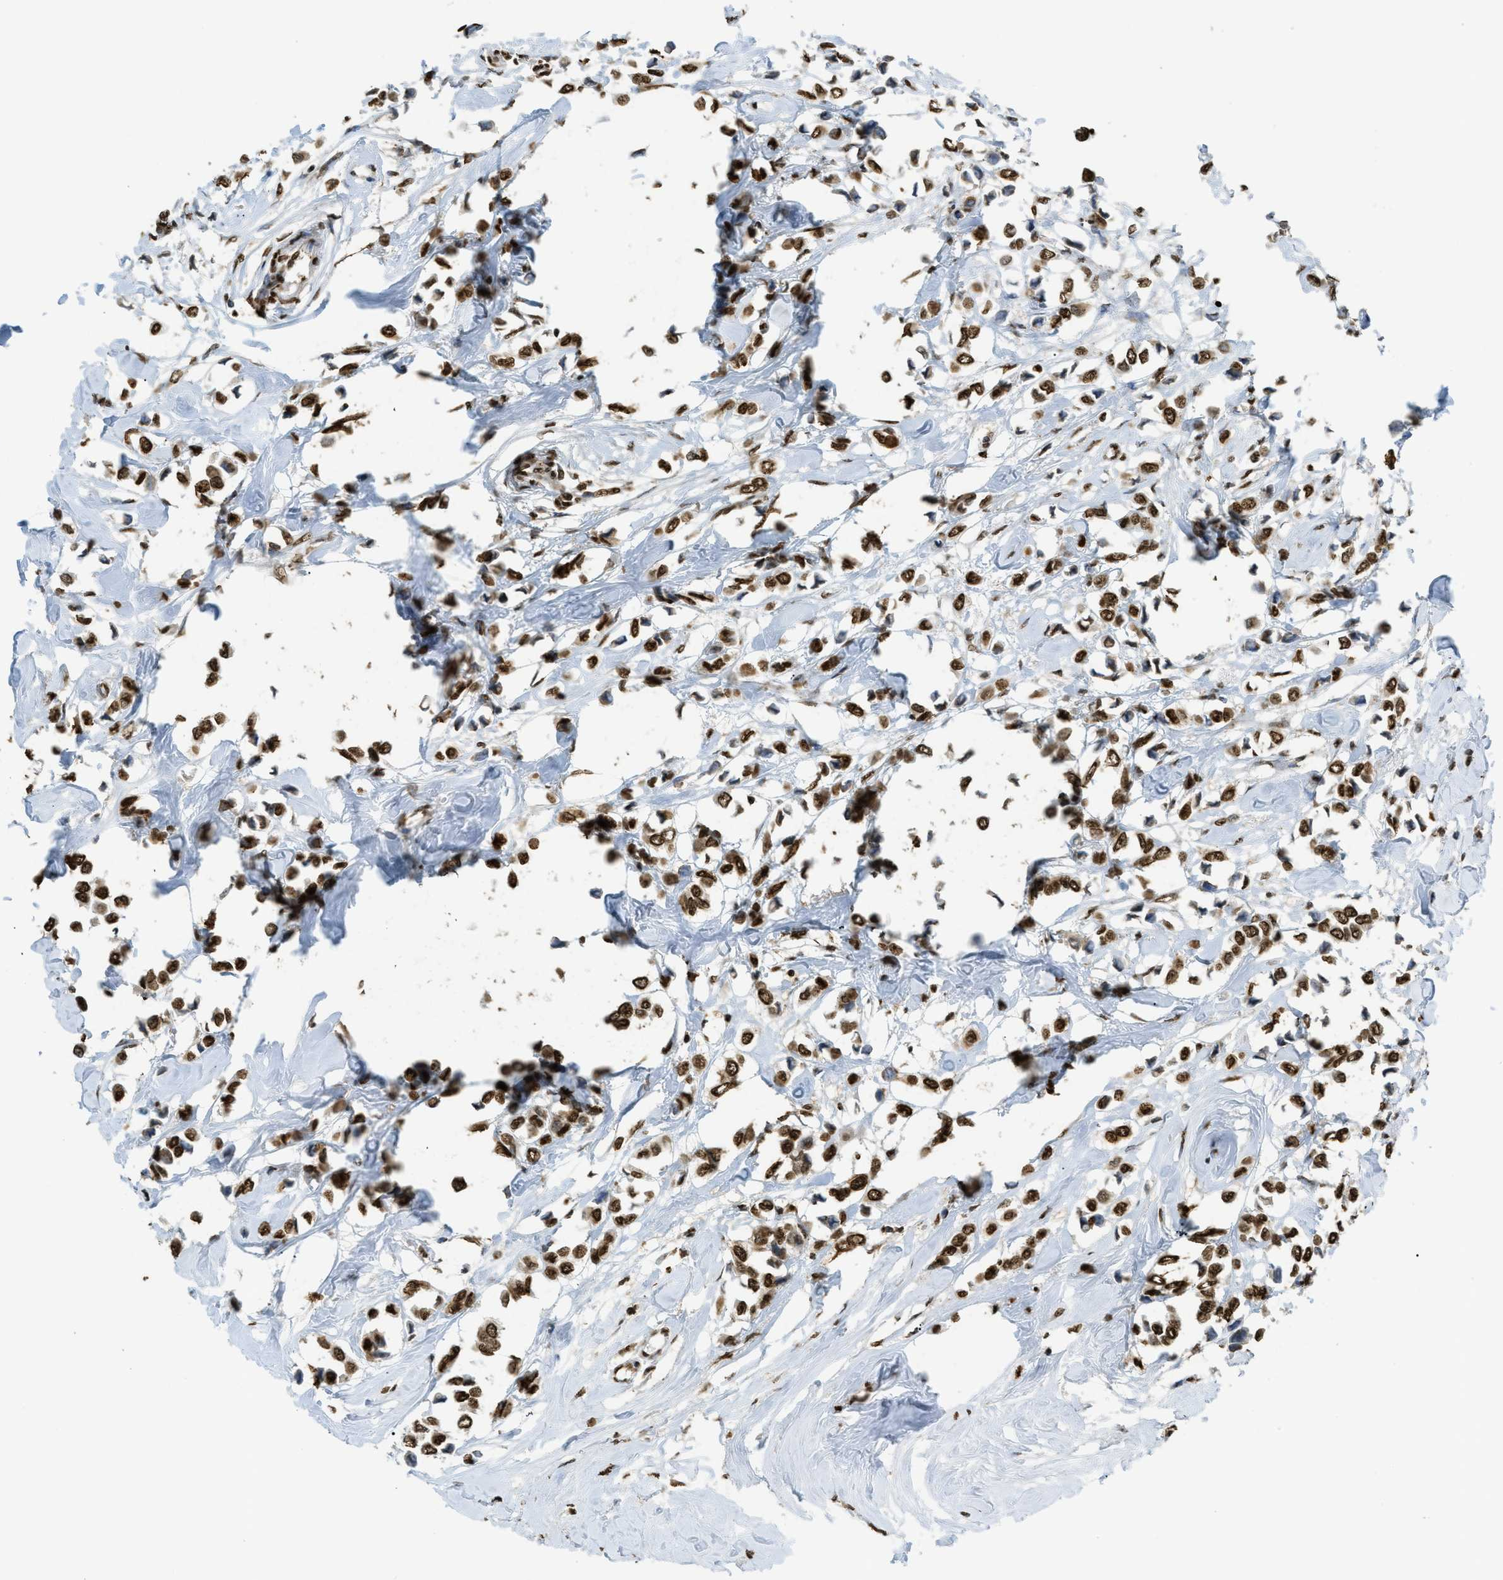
{"staining": {"intensity": "strong", "quantity": ">75%", "location": "nuclear"}, "tissue": "breast cancer", "cell_type": "Tumor cells", "image_type": "cancer", "snomed": [{"axis": "morphology", "description": "Lobular carcinoma"}, {"axis": "topography", "description": "Breast"}], "caption": "The image exhibits staining of lobular carcinoma (breast), revealing strong nuclear protein positivity (brown color) within tumor cells. (DAB IHC with brightfield microscopy, high magnification).", "gene": "NR5A2", "patient": {"sex": "female", "age": 51}}